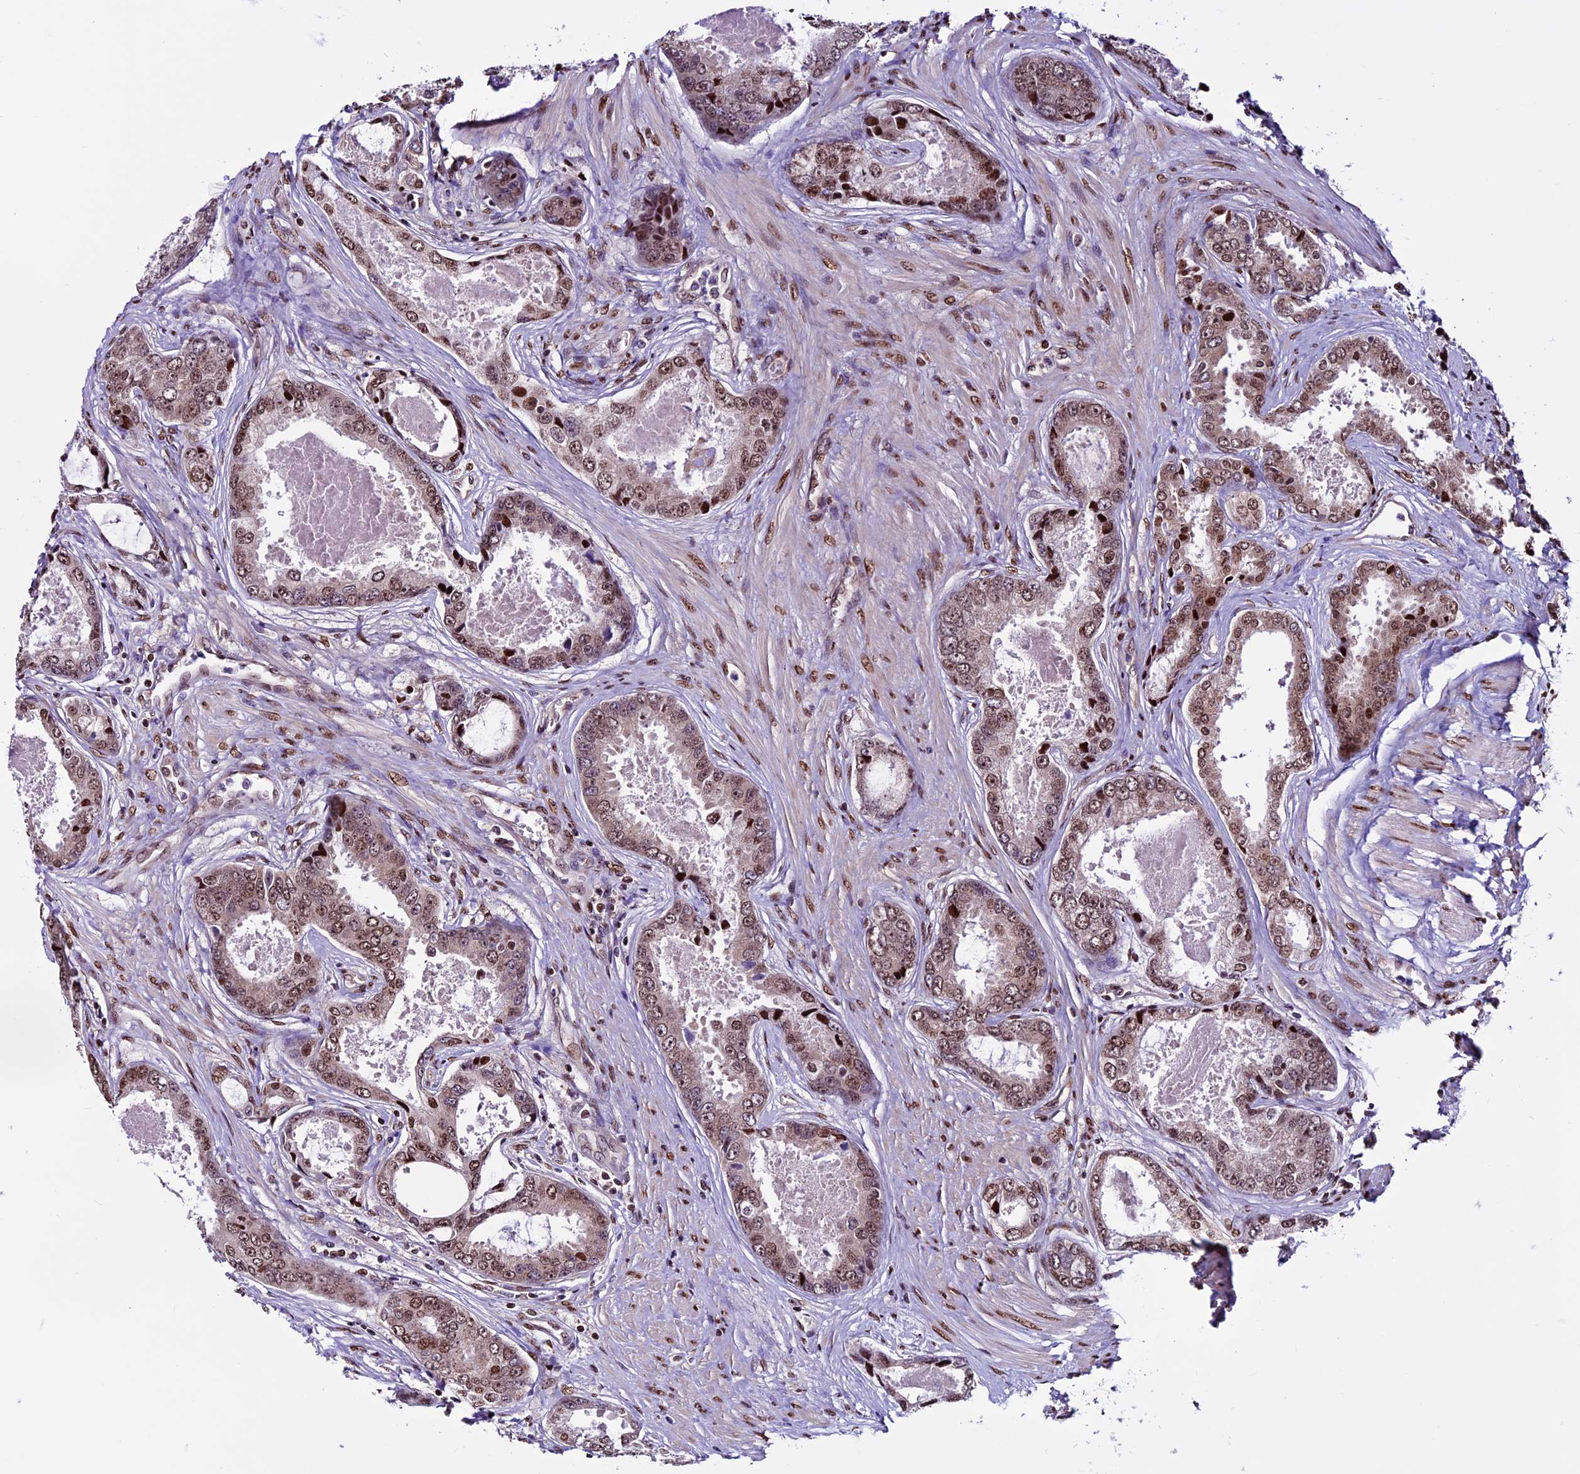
{"staining": {"intensity": "moderate", "quantity": ">75%", "location": "nuclear"}, "tissue": "prostate cancer", "cell_type": "Tumor cells", "image_type": "cancer", "snomed": [{"axis": "morphology", "description": "Adenocarcinoma, Low grade"}, {"axis": "topography", "description": "Prostate"}], "caption": "This is an image of immunohistochemistry staining of prostate adenocarcinoma (low-grade), which shows moderate staining in the nuclear of tumor cells.", "gene": "RINL", "patient": {"sex": "male", "age": 68}}